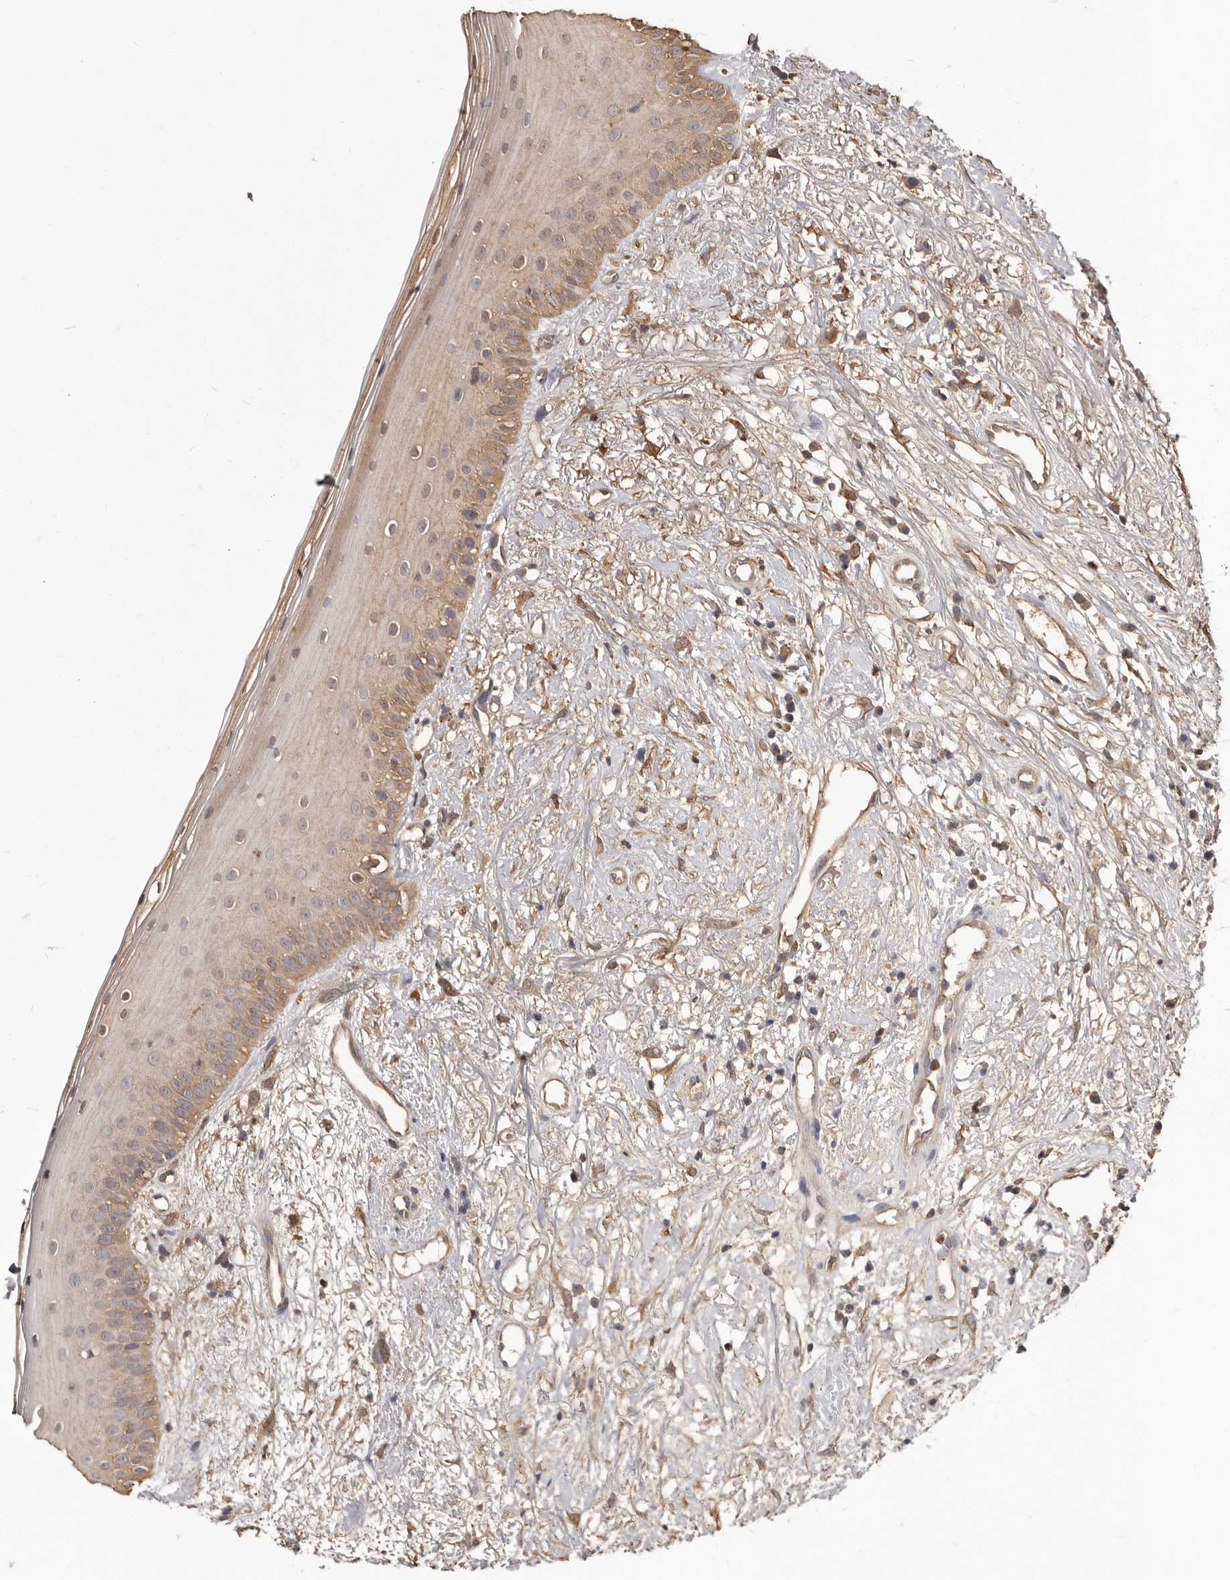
{"staining": {"intensity": "moderate", "quantity": "25%-75%", "location": "cytoplasmic/membranous"}, "tissue": "oral mucosa", "cell_type": "Squamous epithelial cells", "image_type": "normal", "snomed": [{"axis": "morphology", "description": "Normal tissue, NOS"}, {"axis": "topography", "description": "Oral tissue"}], "caption": "The image exhibits staining of normal oral mucosa, revealing moderate cytoplasmic/membranous protein expression (brown color) within squamous epithelial cells. (DAB (3,3'-diaminobenzidine) IHC with brightfield microscopy, high magnification).", "gene": "PKM", "patient": {"sex": "female", "age": 63}}